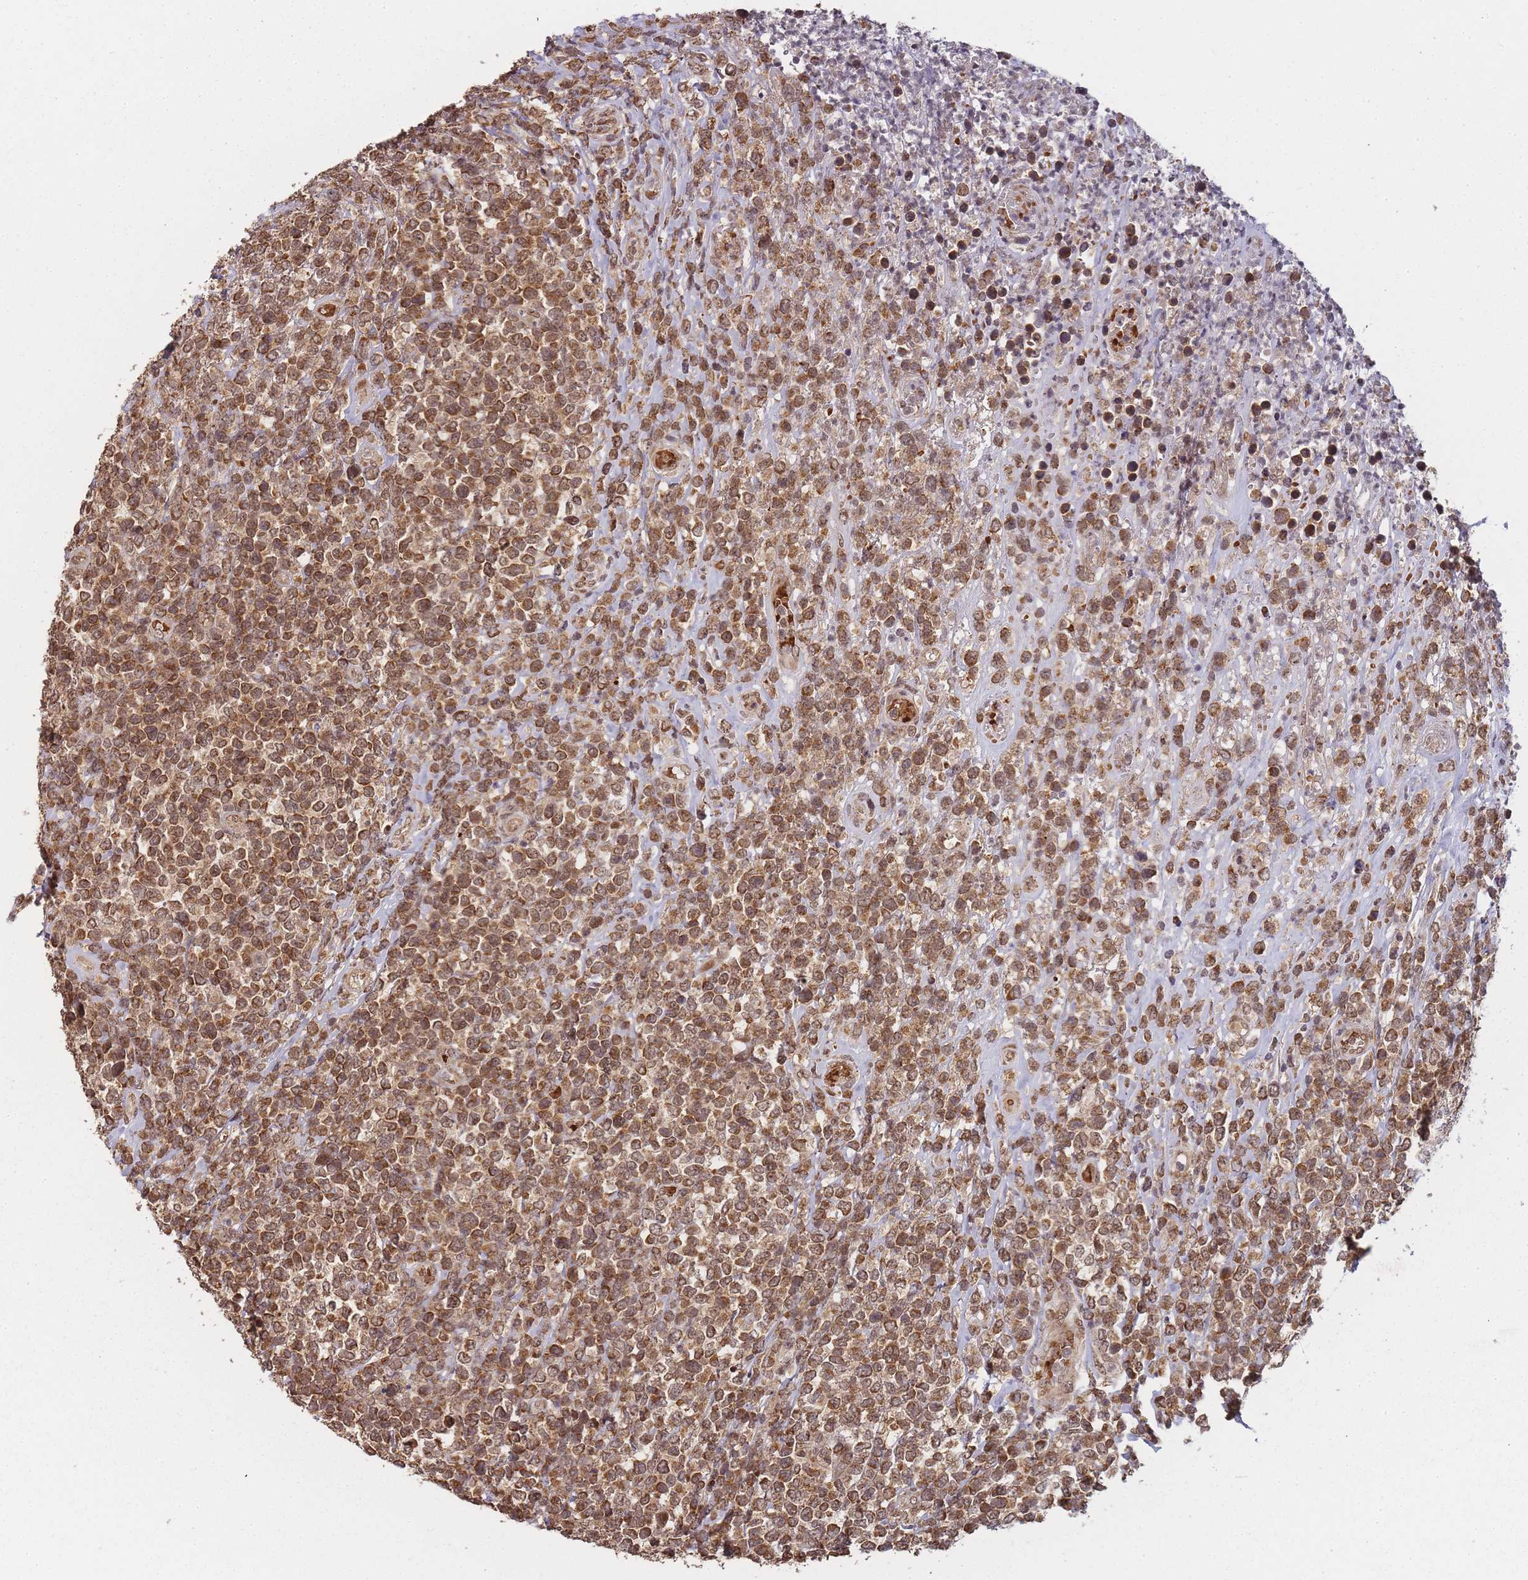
{"staining": {"intensity": "moderate", "quantity": ">75%", "location": "cytoplasmic/membranous,nuclear"}, "tissue": "lymphoma", "cell_type": "Tumor cells", "image_type": "cancer", "snomed": [{"axis": "morphology", "description": "Malignant lymphoma, non-Hodgkin's type, High grade"}, {"axis": "topography", "description": "Soft tissue"}], "caption": "A micrograph showing moderate cytoplasmic/membranous and nuclear expression in about >75% of tumor cells in high-grade malignant lymphoma, non-Hodgkin's type, as visualized by brown immunohistochemical staining.", "gene": "ZNF497", "patient": {"sex": "female", "age": 56}}